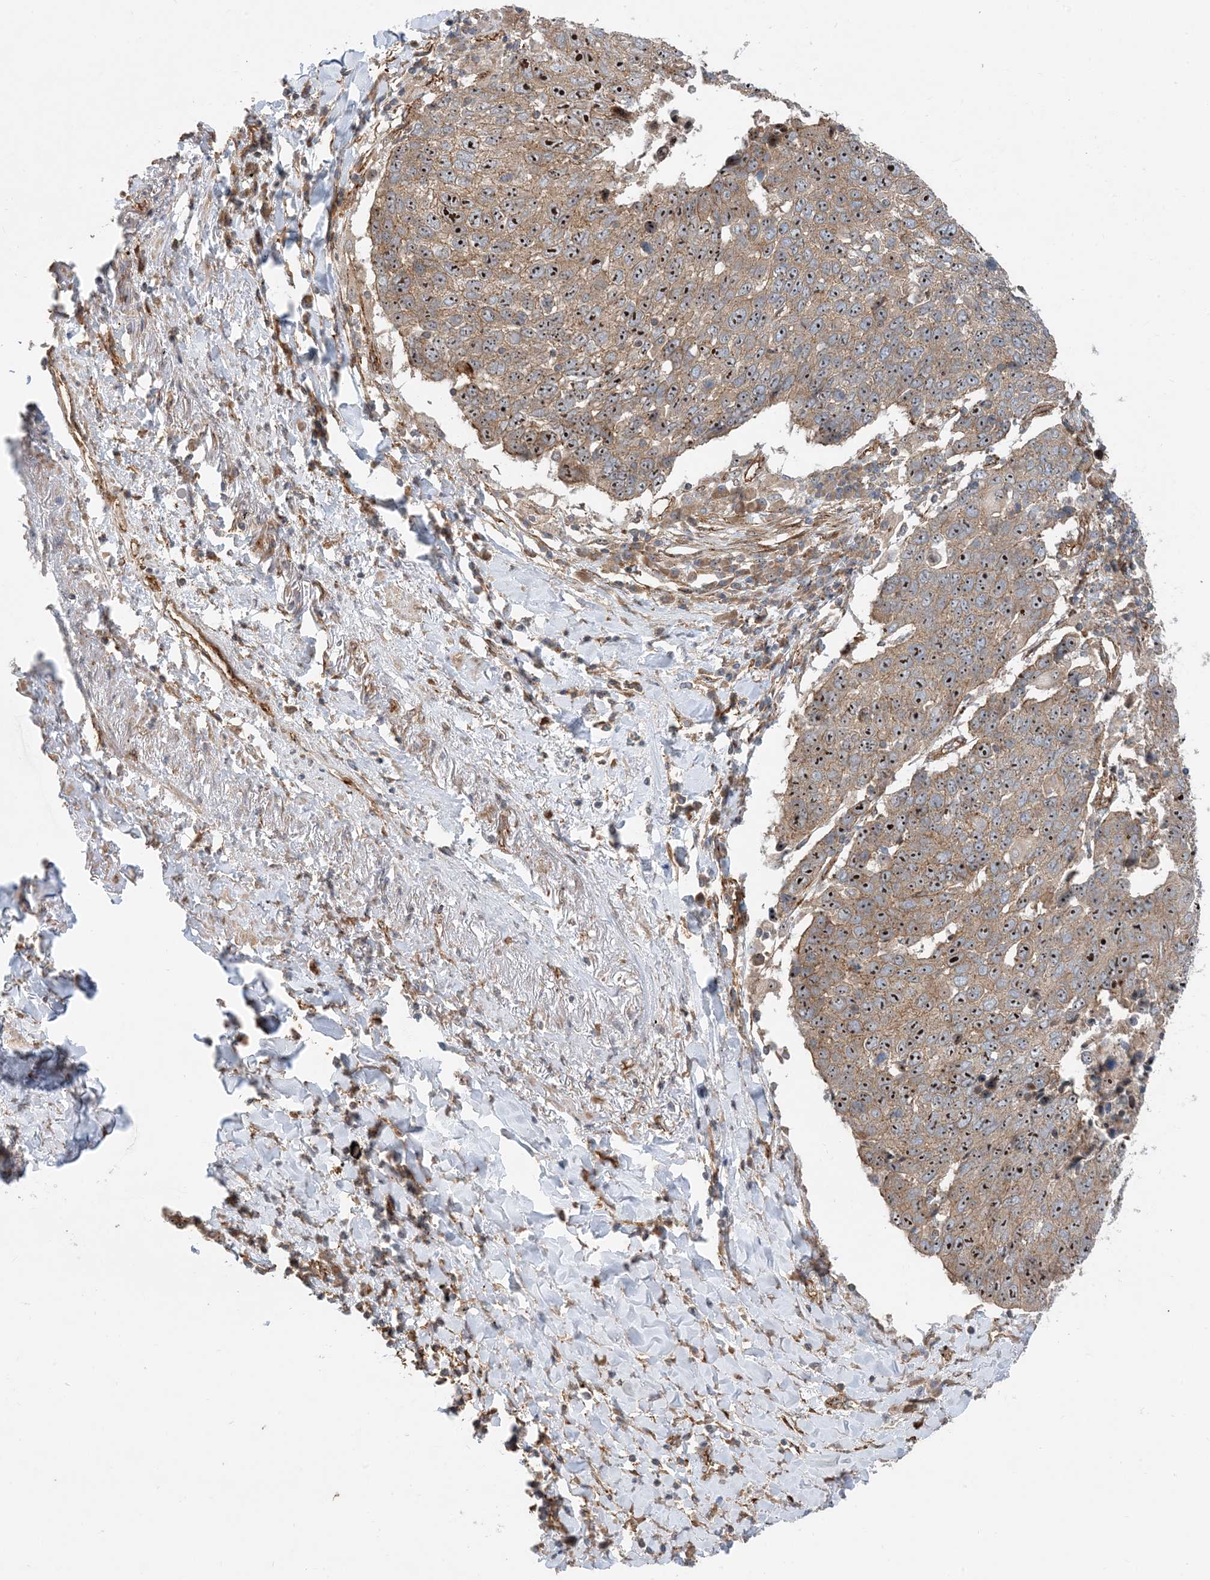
{"staining": {"intensity": "moderate", "quantity": ">75%", "location": "cytoplasmic/membranous,nuclear"}, "tissue": "lung cancer", "cell_type": "Tumor cells", "image_type": "cancer", "snomed": [{"axis": "morphology", "description": "Squamous cell carcinoma, NOS"}, {"axis": "topography", "description": "Lung"}], "caption": "Immunohistochemistry (IHC) (DAB (3,3'-diaminobenzidine)) staining of lung squamous cell carcinoma exhibits moderate cytoplasmic/membranous and nuclear protein positivity in approximately >75% of tumor cells.", "gene": "MYL5", "patient": {"sex": "male", "age": 66}}